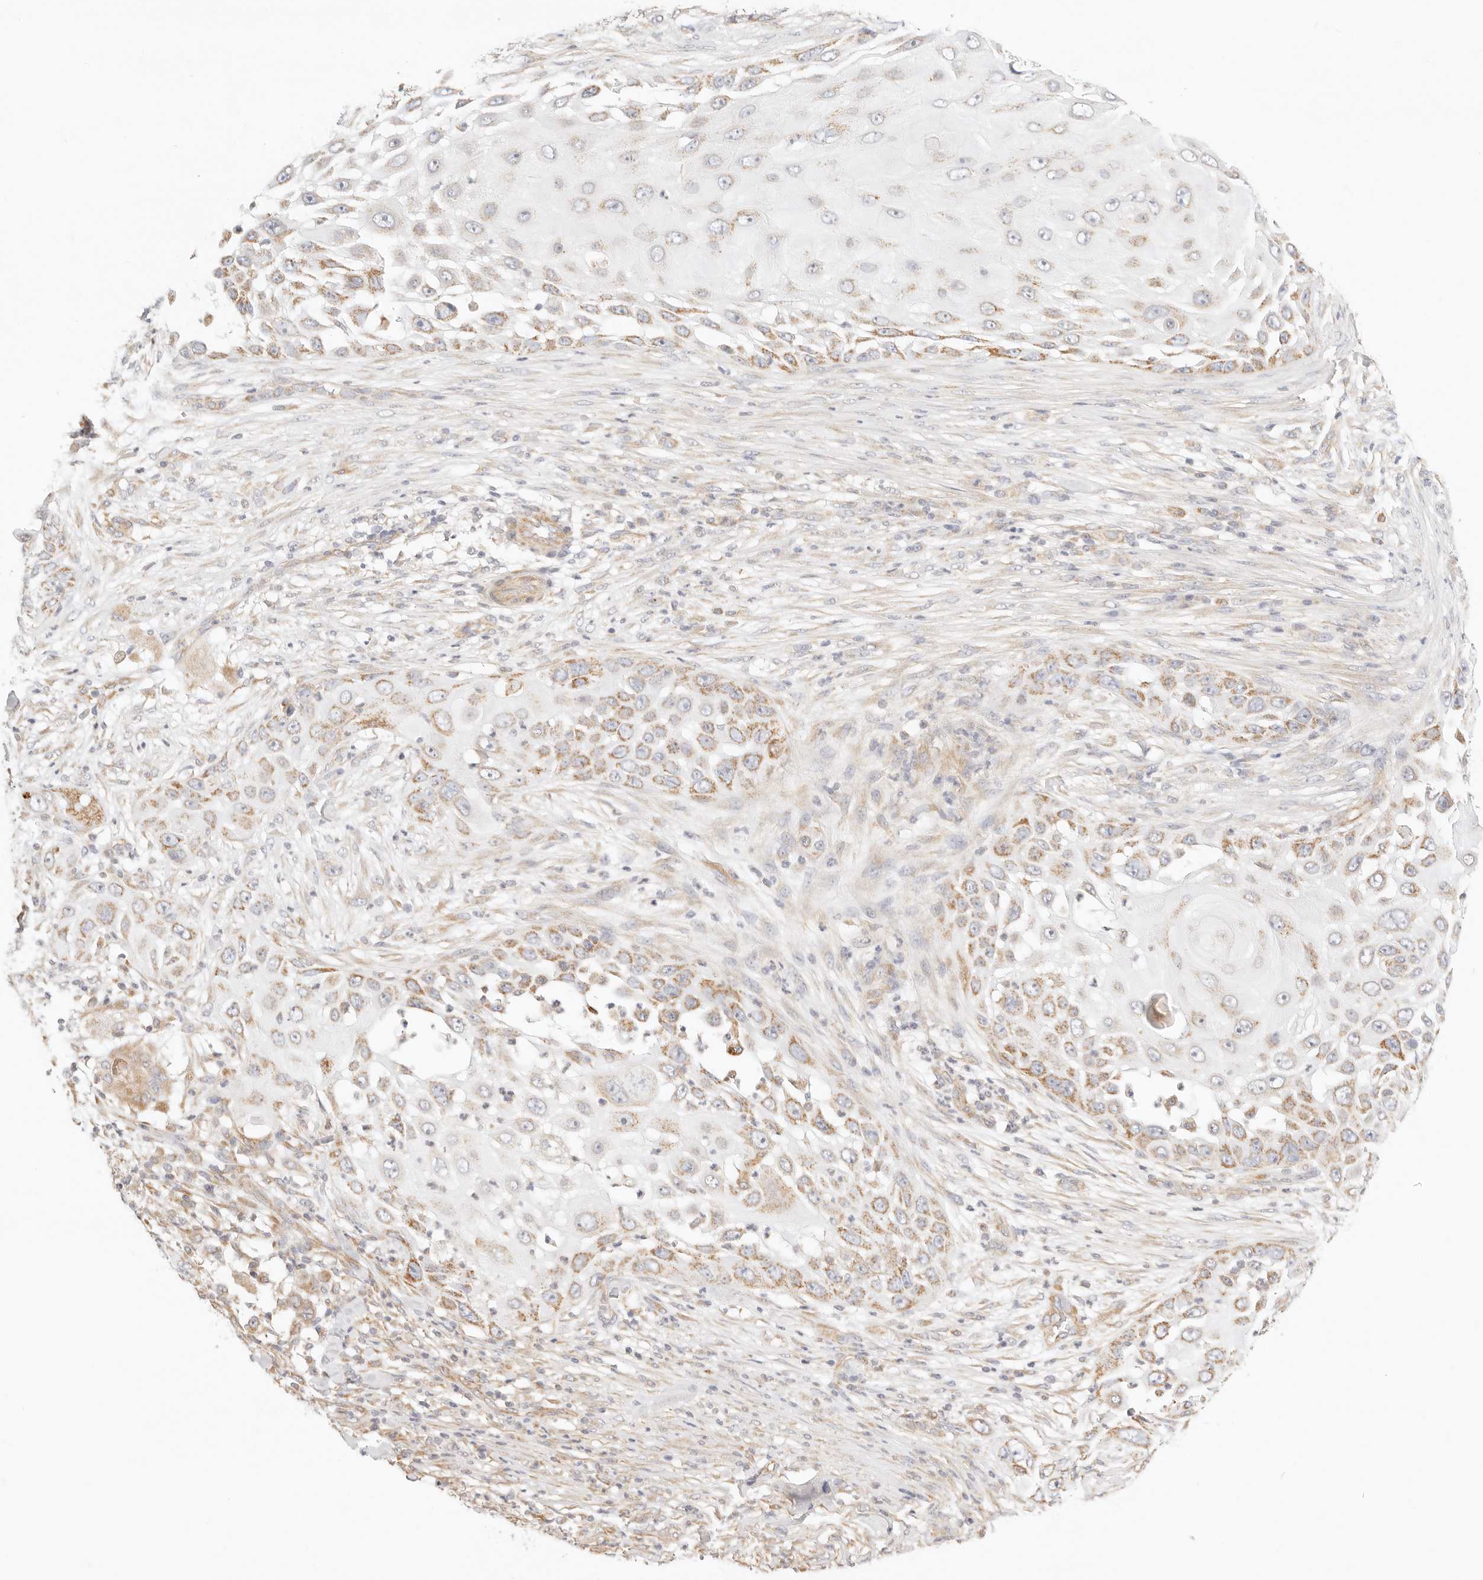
{"staining": {"intensity": "moderate", "quantity": ">75%", "location": "cytoplasmic/membranous"}, "tissue": "skin cancer", "cell_type": "Tumor cells", "image_type": "cancer", "snomed": [{"axis": "morphology", "description": "Squamous cell carcinoma, NOS"}, {"axis": "topography", "description": "Skin"}], "caption": "Skin cancer stained with a protein marker exhibits moderate staining in tumor cells.", "gene": "ZC3H11A", "patient": {"sex": "female", "age": 44}}